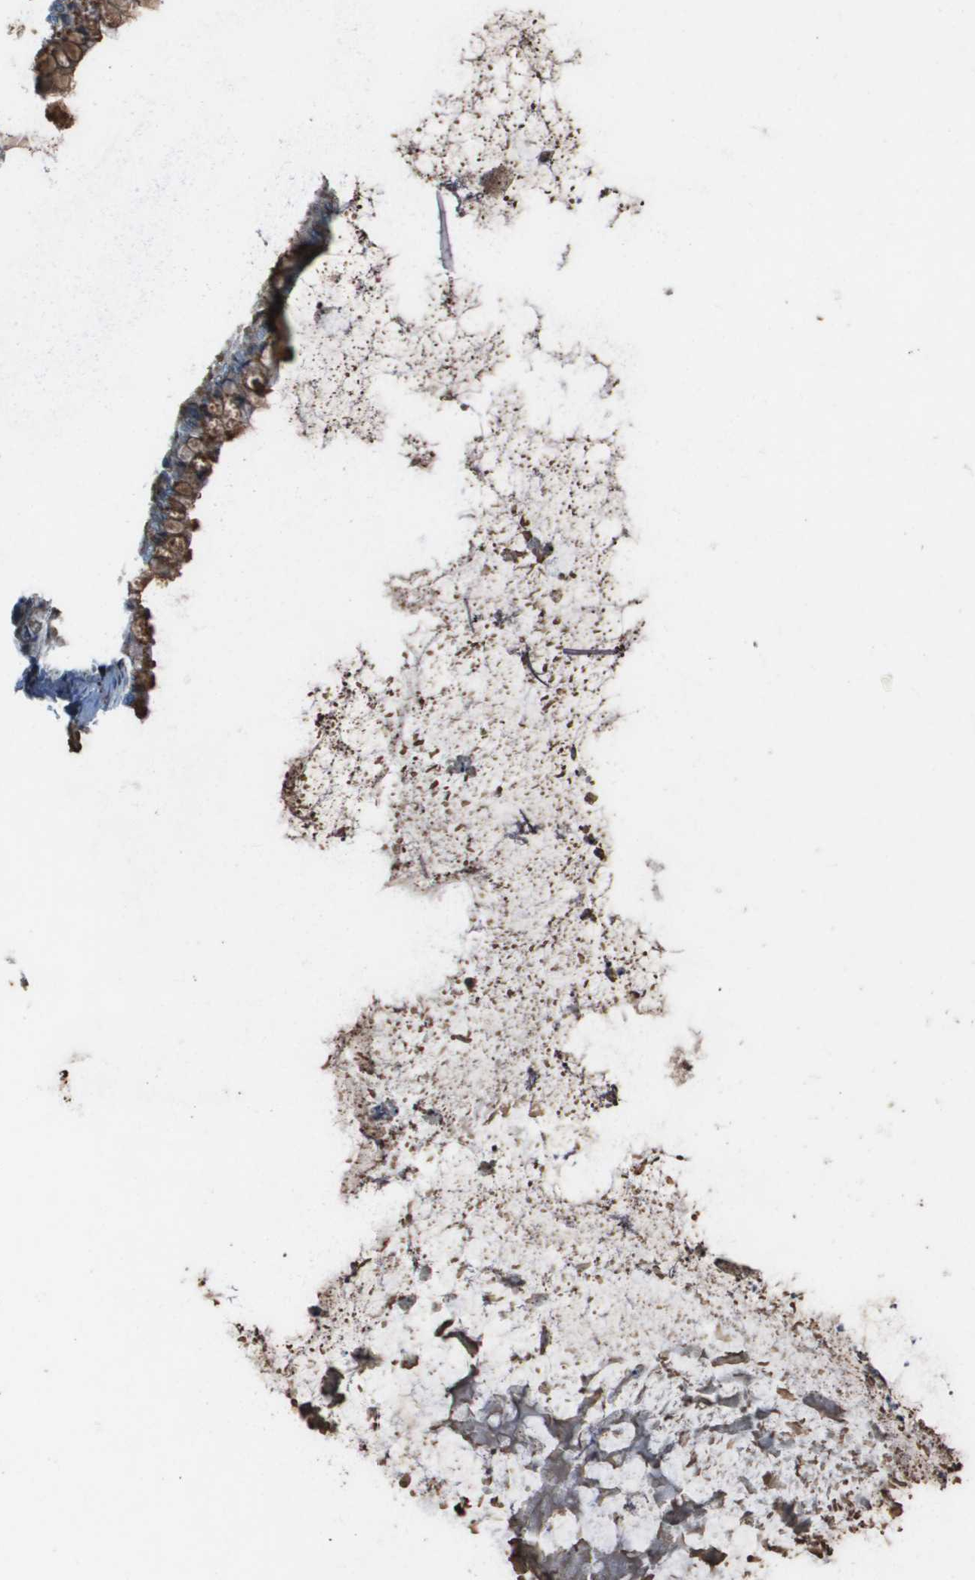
{"staining": {"intensity": "moderate", "quantity": ">75%", "location": "cytoplasmic/membranous"}, "tissue": "ovarian cancer", "cell_type": "Tumor cells", "image_type": "cancer", "snomed": [{"axis": "morphology", "description": "Cystadenocarcinoma, mucinous, NOS"}, {"axis": "topography", "description": "Ovary"}], "caption": "A brown stain shows moderate cytoplasmic/membranous expression of a protein in human ovarian cancer (mucinous cystadenocarcinoma) tumor cells.", "gene": "MGAT3", "patient": {"sex": "female", "age": 57}}